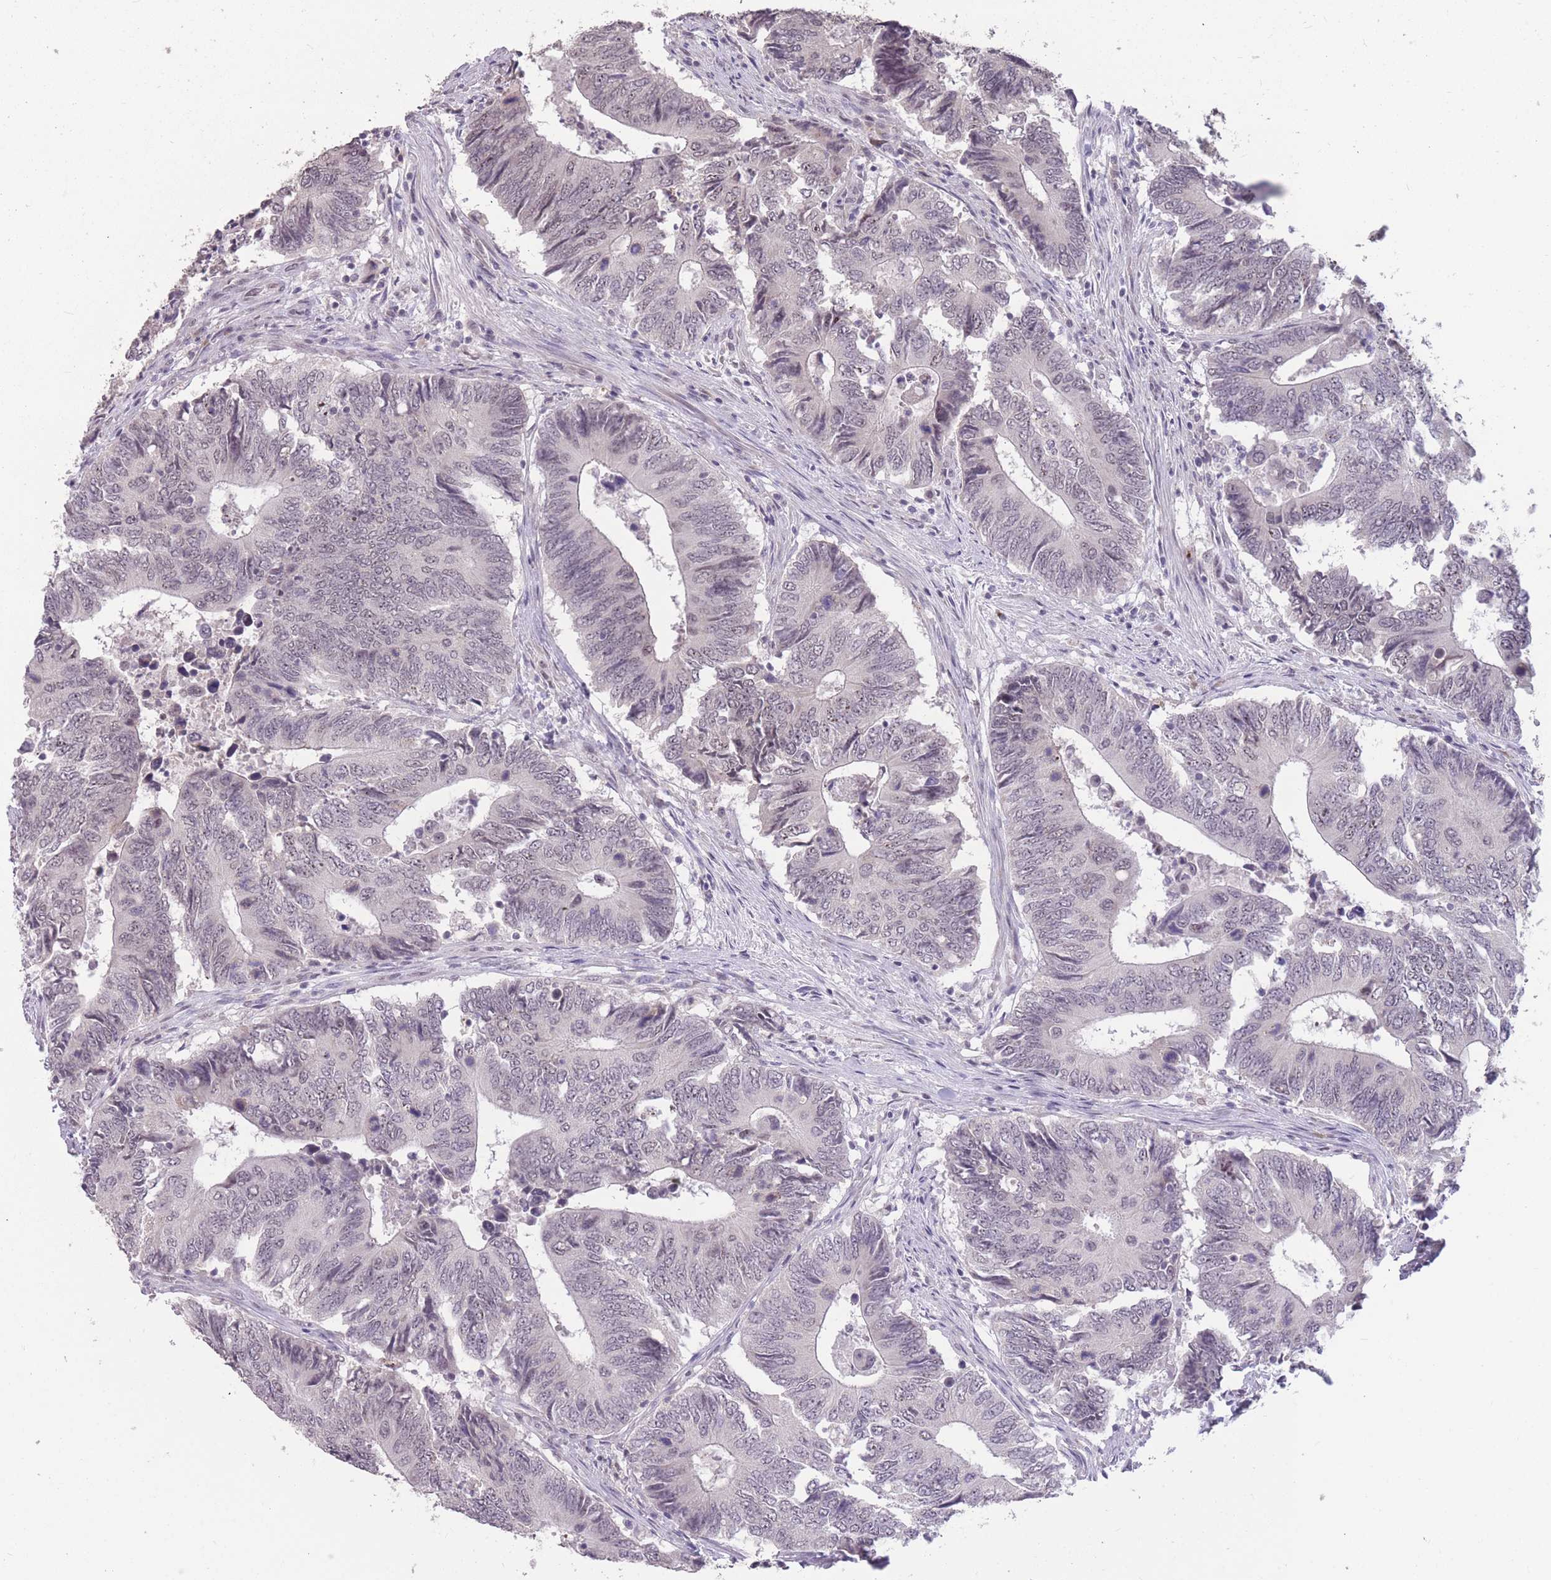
{"staining": {"intensity": "weak", "quantity": "25%-75%", "location": "nuclear"}, "tissue": "colorectal cancer", "cell_type": "Tumor cells", "image_type": "cancer", "snomed": [{"axis": "morphology", "description": "Adenocarcinoma, NOS"}, {"axis": "topography", "description": "Colon"}], "caption": "Protein expression analysis of human colorectal adenocarcinoma reveals weak nuclear positivity in about 25%-75% of tumor cells. The staining was performed using DAB (3,3'-diaminobenzidine) to visualize the protein expression in brown, while the nuclei were stained in blue with hematoxylin (Magnification: 20x).", "gene": "HNRNPUL1", "patient": {"sex": "male", "age": 87}}